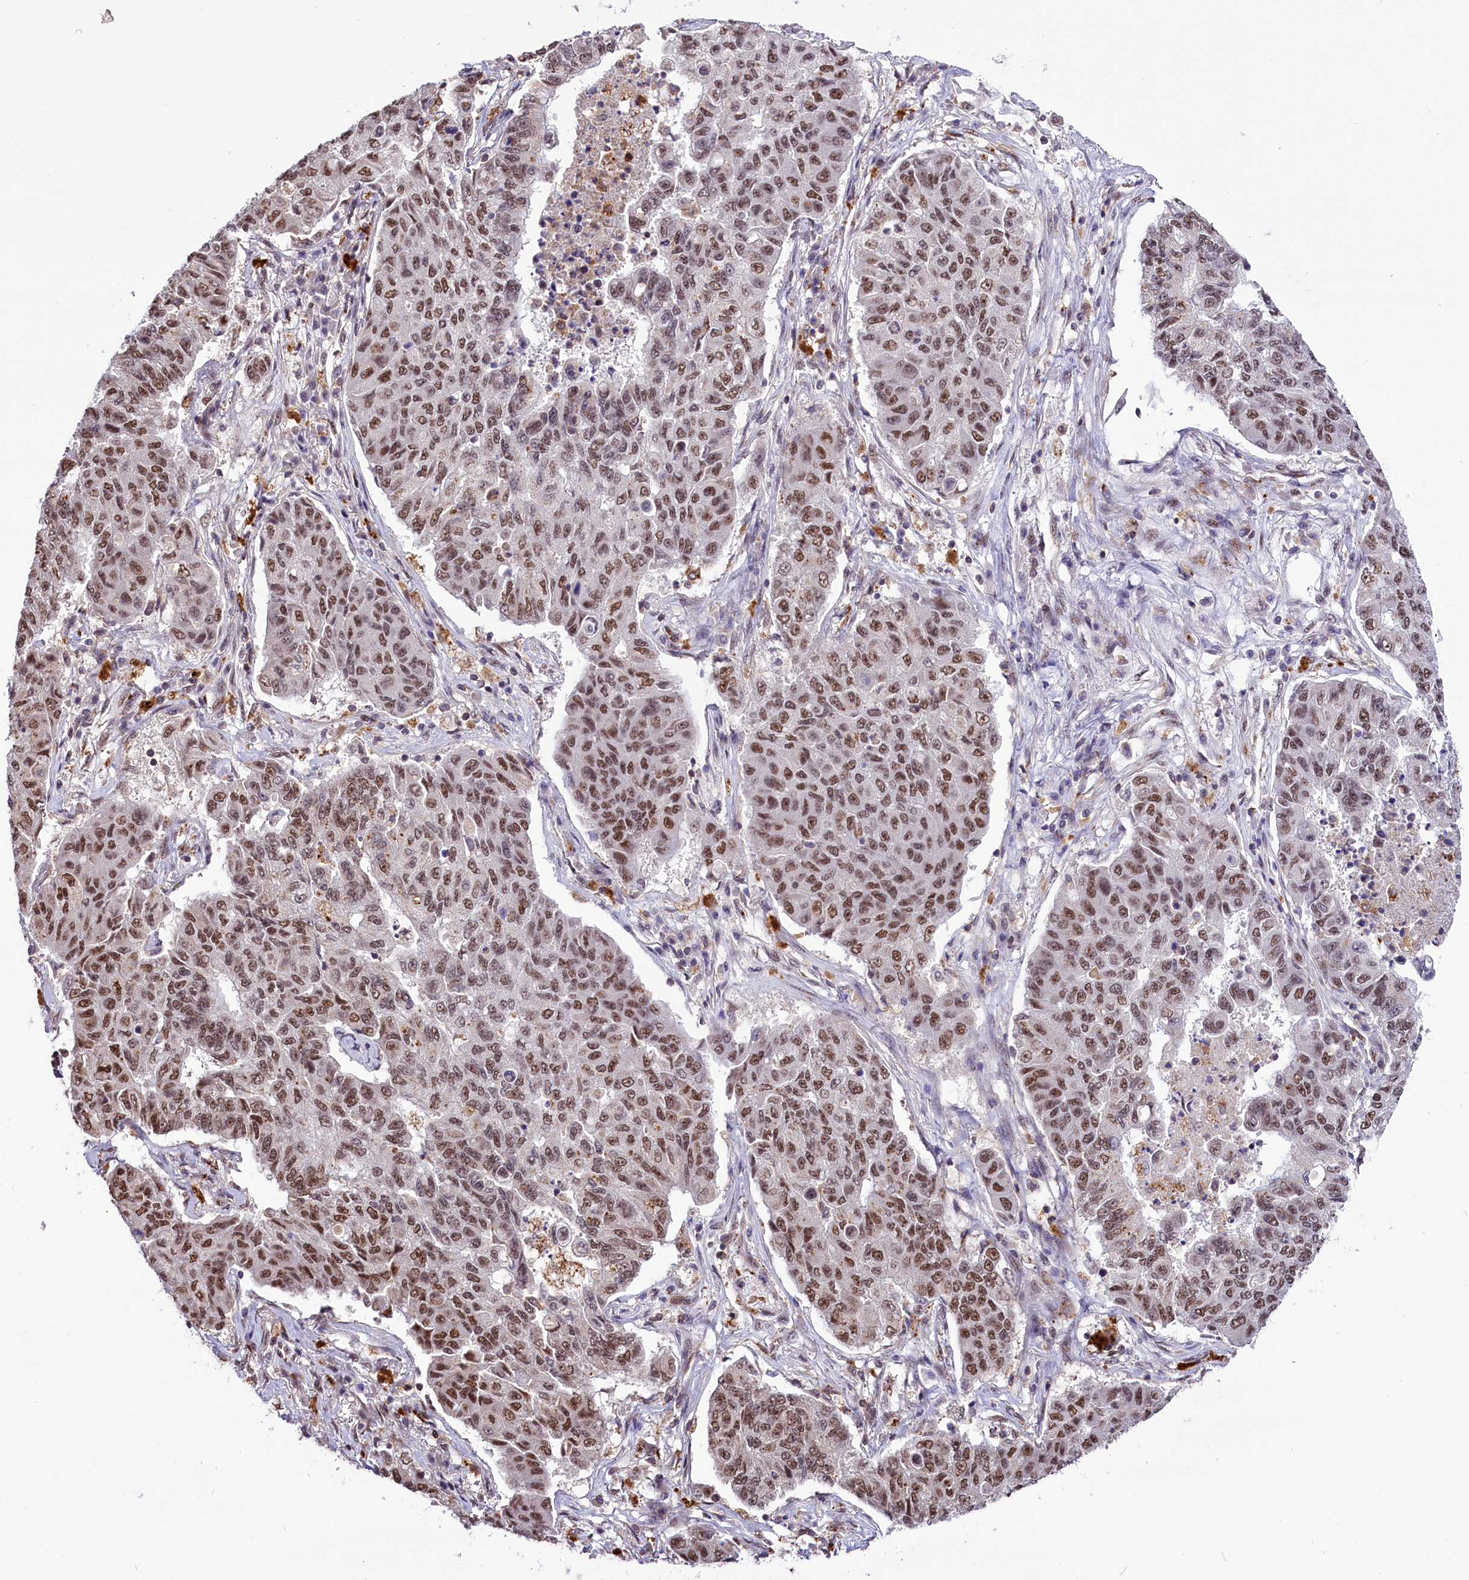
{"staining": {"intensity": "moderate", "quantity": ">75%", "location": "nuclear"}, "tissue": "lung cancer", "cell_type": "Tumor cells", "image_type": "cancer", "snomed": [{"axis": "morphology", "description": "Squamous cell carcinoma, NOS"}, {"axis": "topography", "description": "Lung"}], "caption": "The immunohistochemical stain labels moderate nuclear expression in tumor cells of lung squamous cell carcinoma tissue. The protein of interest is shown in brown color, while the nuclei are stained blue.", "gene": "MRPL54", "patient": {"sex": "male", "age": 74}}